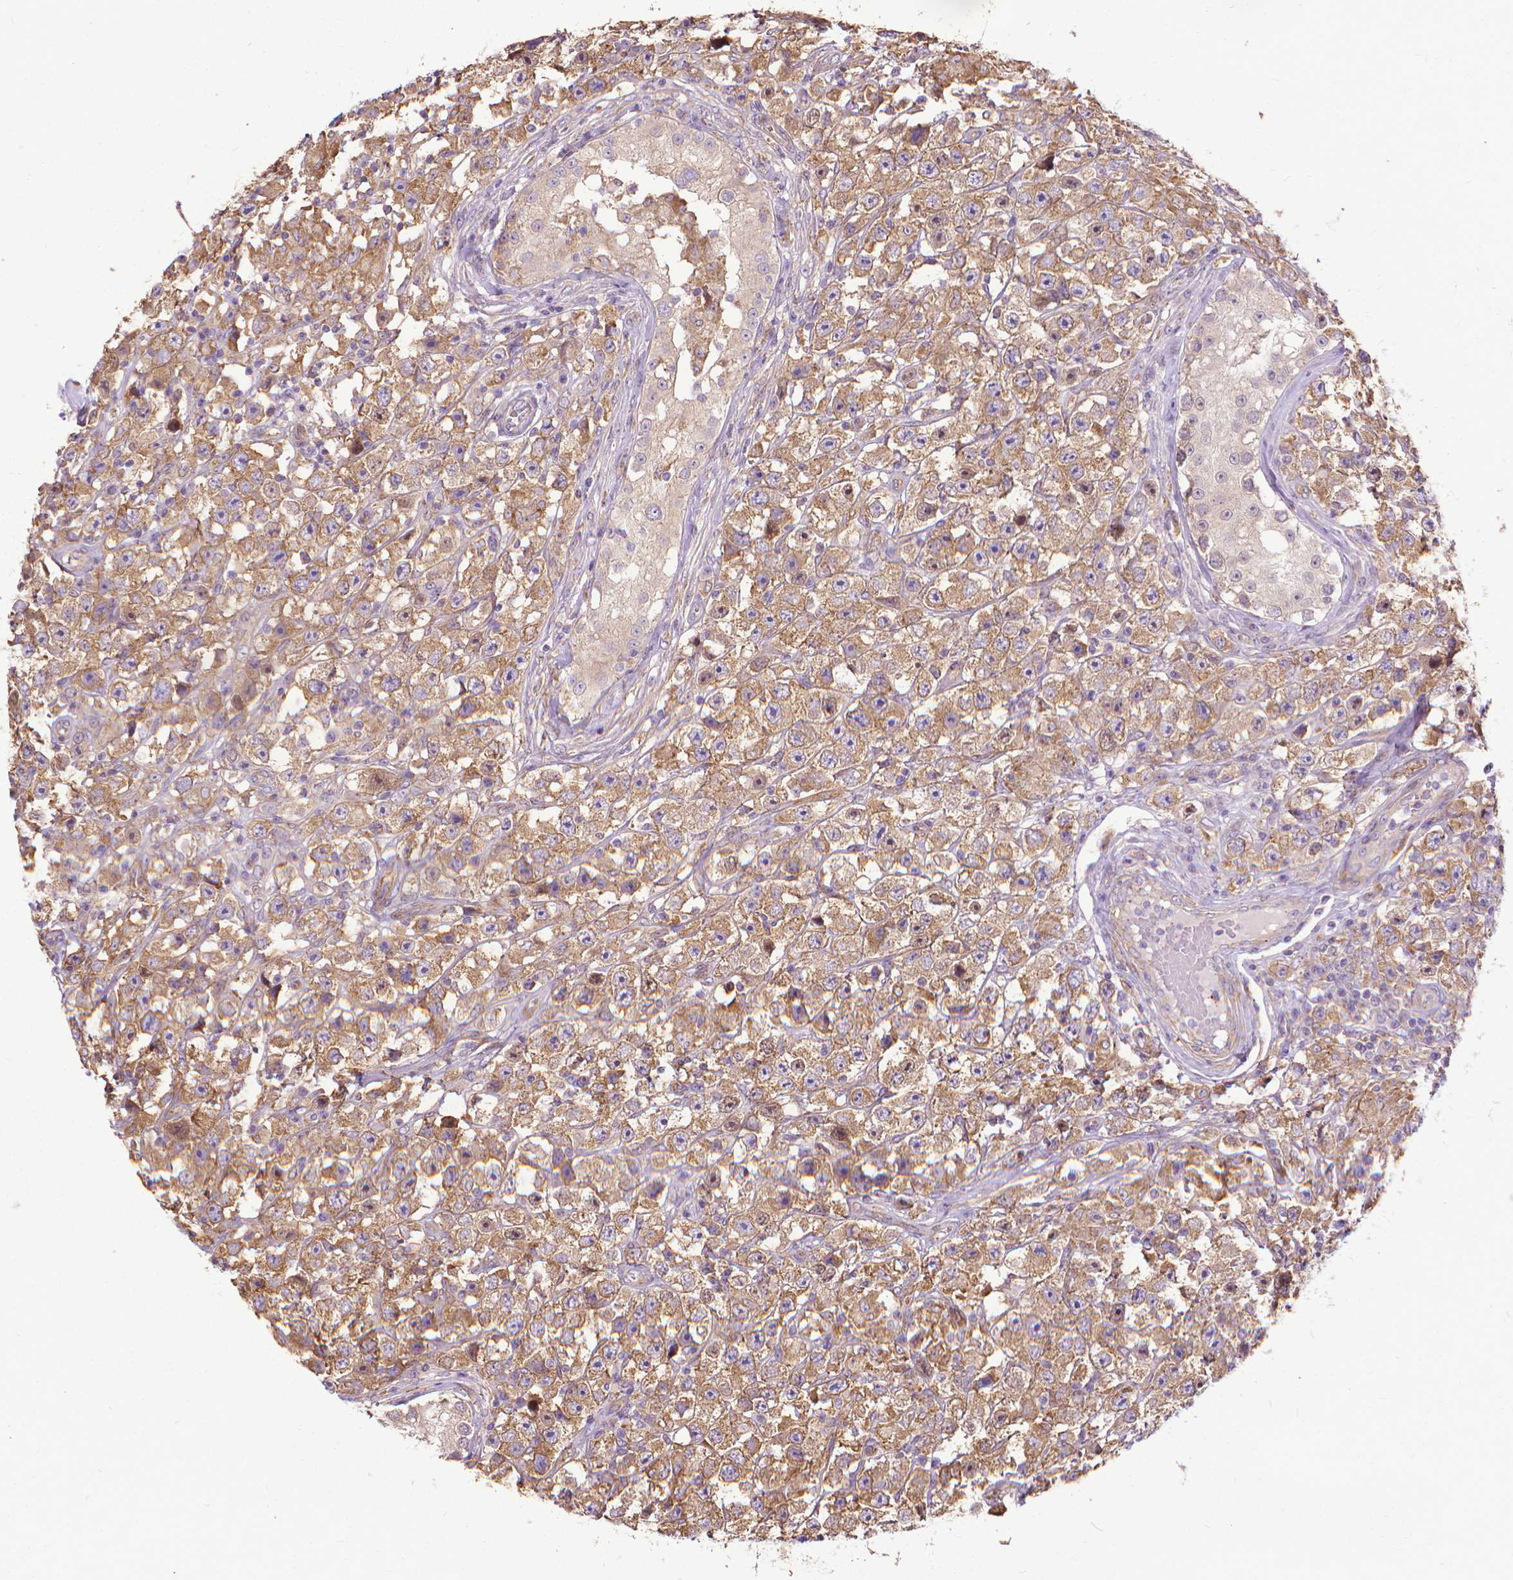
{"staining": {"intensity": "moderate", "quantity": ">75%", "location": "cytoplasmic/membranous"}, "tissue": "testis cancer", "cell_type": "Tumor cells", "image_type": "cancer", "snomed": [{"axis": "morphology", "description": "Seminoma, NOS"}, {"axis": "topography", "description": "Testis"}], "caption": "Immunohistochemical staining of testis cancer demonstrates medium levels of moderate cytoplasmic/membranous protein positivity in about >75% of tumor cells.", "gene": "CFAP299", "patient": {"sex": "male", "age": 45}}